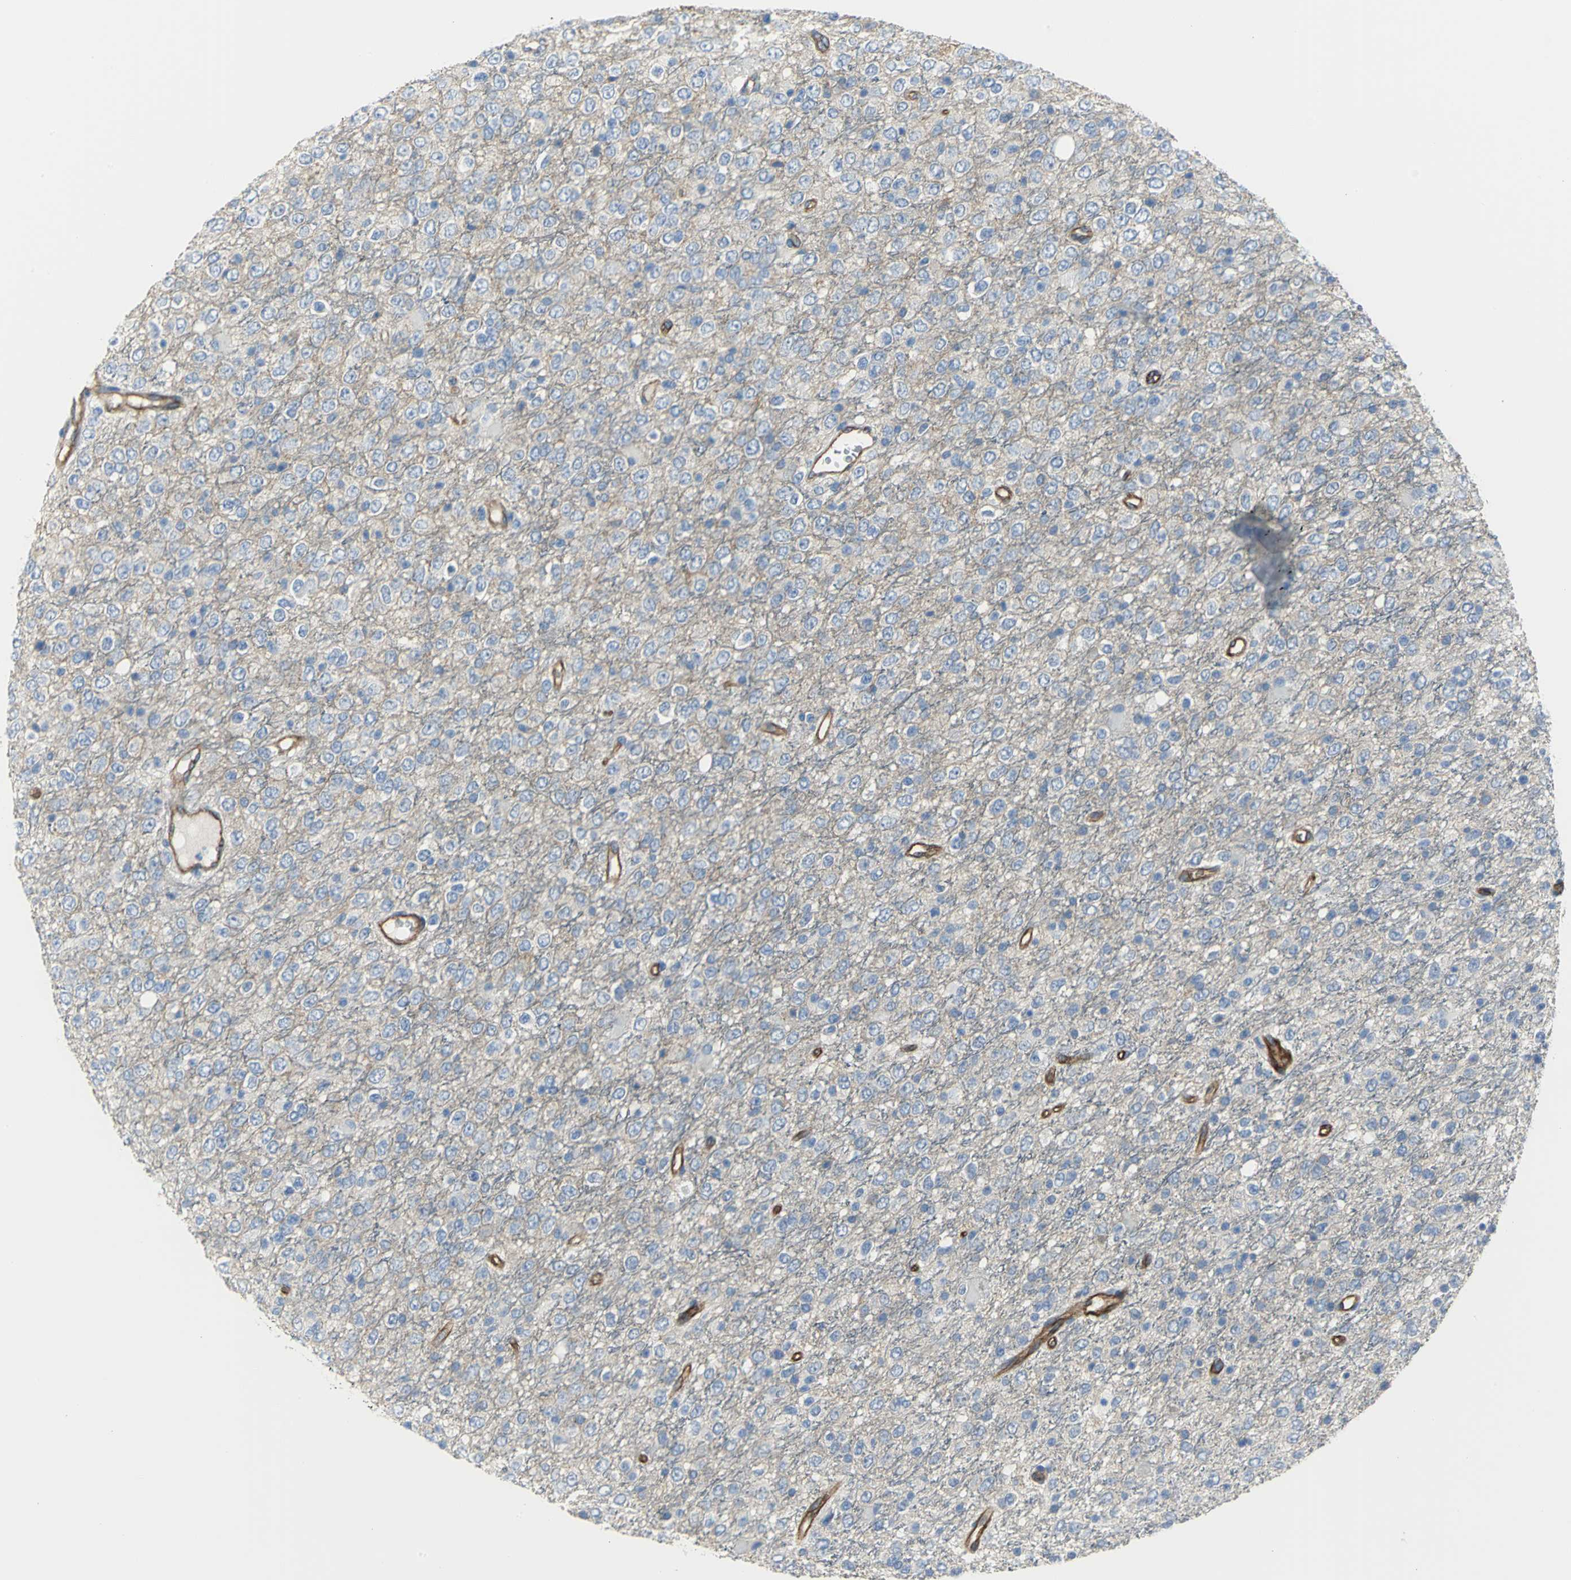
{"staining": {"intensity": "negative", "quantity": "none", "location": "none"}, "tissue": "glioma", "cell_type": "Tumor cells", "image_type": "cancer", "snomed": [{"axis": "morphology", "description": "Glioma, malignant, High grade"}, {"axis": "topography", "description": "pancreas cauda"}], "caption": "Malignant glioma (high-grade) stained for a protein using immunohistochemistry (IHC) shows no staining tumor cells.", "gene": "FLNB", "patient": {"sex": "male", "age": 60}}